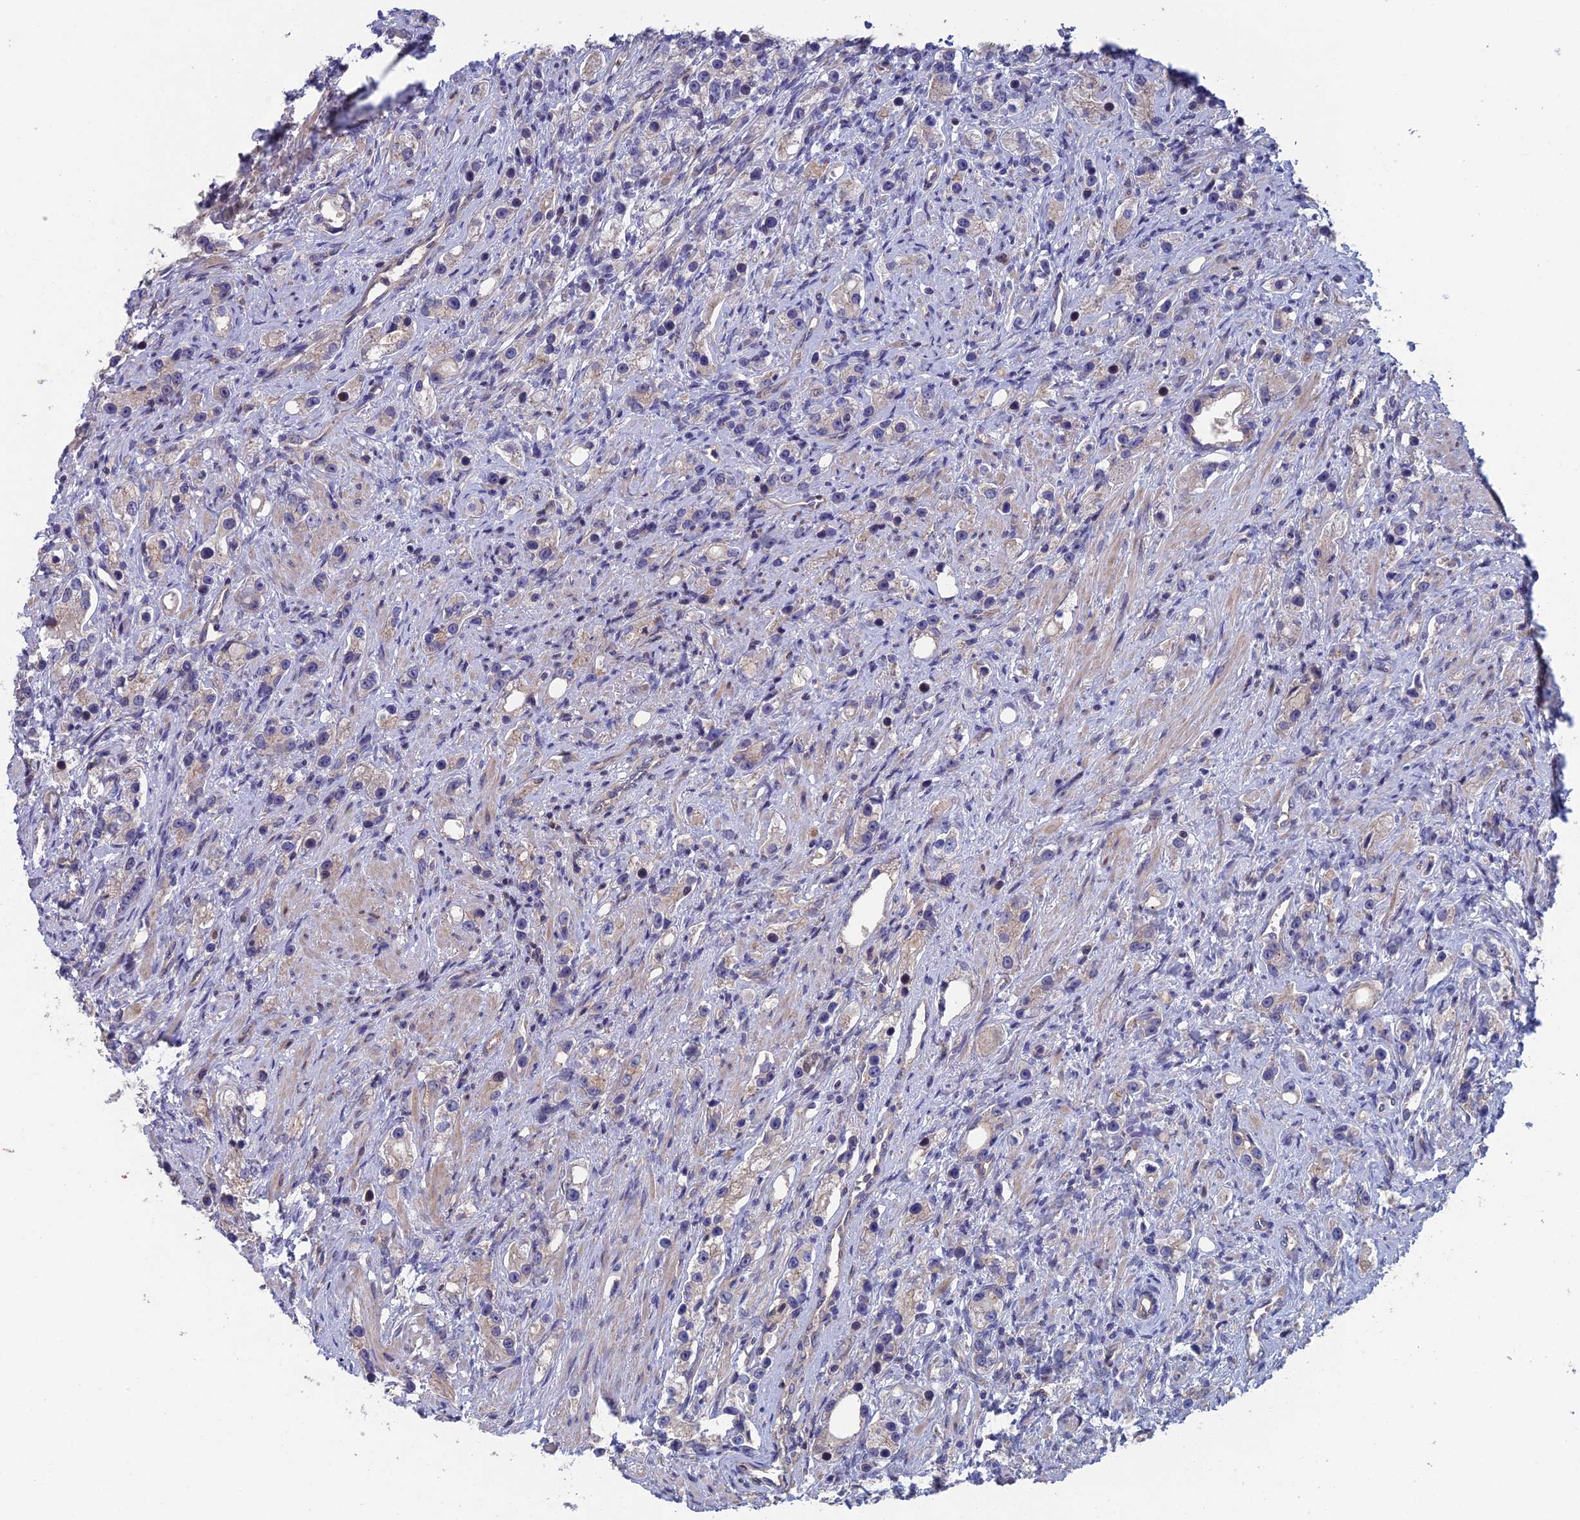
{"staining": {"intensity": "weak", "quantity": "25%-75%", "location": "cytoplasmic/membranous"}, "tissue": "prostate cancer", "cell_type": "Tumor cells", "image_type": "cancer", "snomed": [{"axis": "morphology", "description": "Adenocarcinoma, High grade"}, {"axis": "topography", "description": "Prostate"}], "caption": "Immunohistochemical staining of prostate cancer (high-grade adenocarcinoma) displays low levels of weak cytoplasmic/membranous protein expression in about 25%-75% of tumor cells.", "gene": "USP37", "patient": {"sex": "male", "age": 63}}